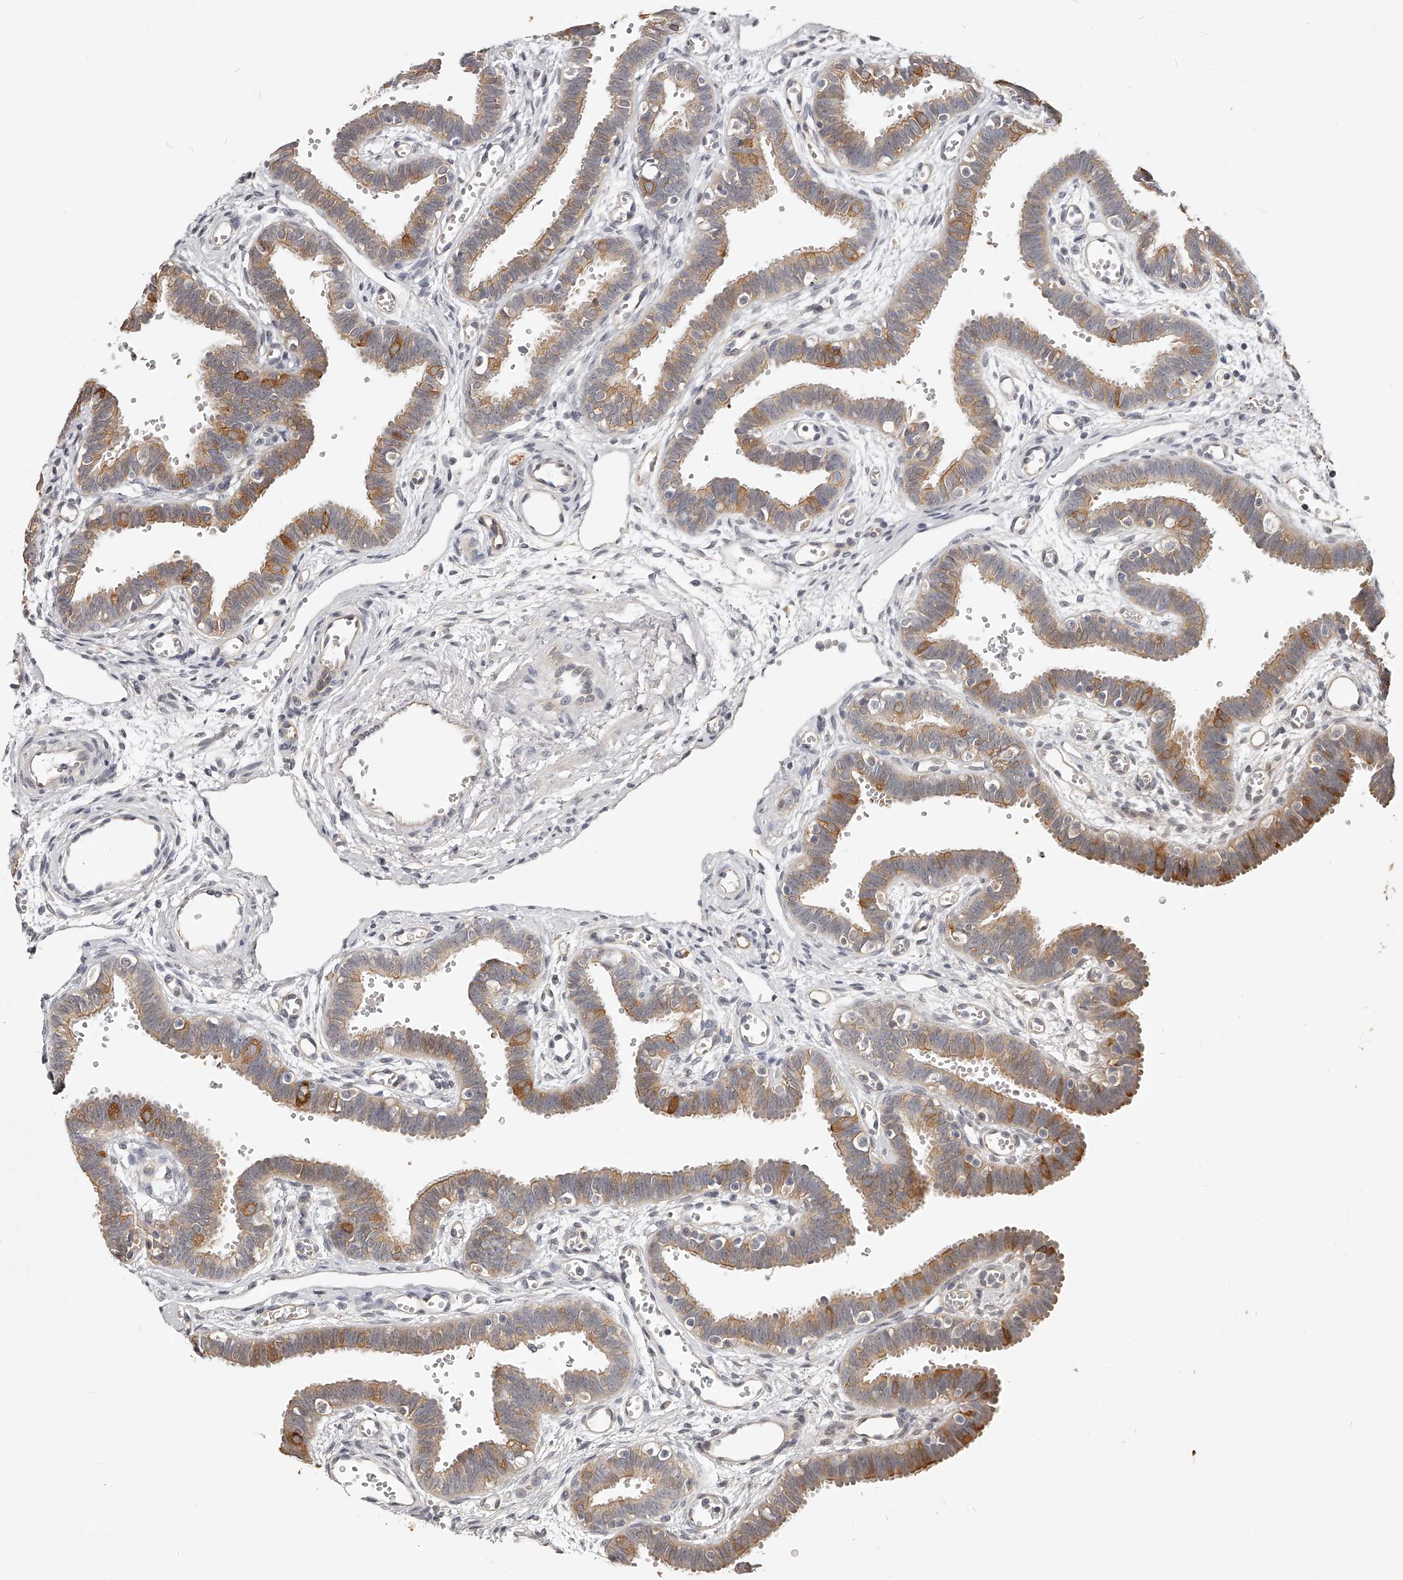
{"staining": {"intensity": "moderate", "quantity": ">75%", "location": "cytoplasmic/membranous"}, "tissue": "fallopian tube", "cell_type": "Glandular cells", "image_type": "normal", "snomed": [{"axis": "morphology", "description": "Normal tissue, NOS"}, {"axis": "topography", "description": "Fallopian tube"}, {"axis": "topography", "description": "Placenta"}], "caption": "Fallopian tube stained with immunohistochemistry exhibits moderate cytoplasmic/membranous expression in about >75% of glandular cells.", "gene": "ZNF582", "patient": {"sex": "female", "age": 32}}